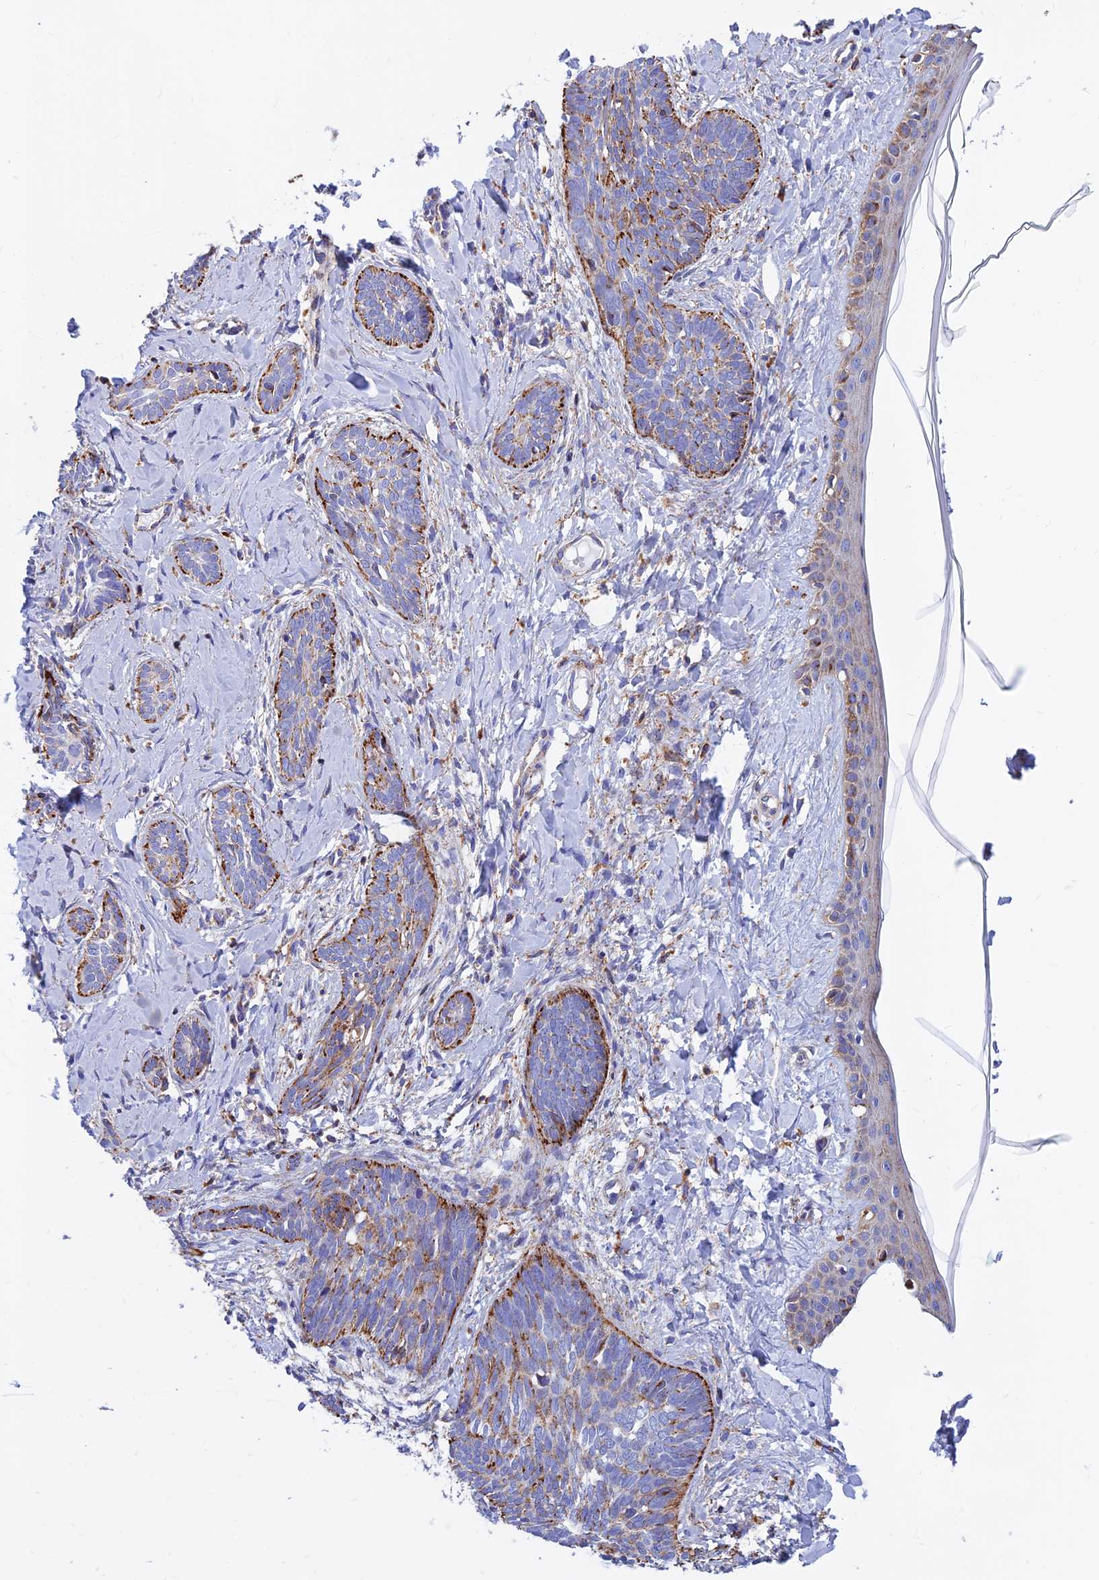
{"staining": {"intensity": "moderate", "quantity": "25%-75%", "location": "cytoplasmic/membranous"}, "tissue": "skin cancer", "cell_type": "Tumor cells", "image_type": "cancer", "snomed": [{"axis": "morphology", "description": "Basal cell carcinoma"}, {"axis": "topography", "description": "Skin"}], "caption": "Skin basal cell carcinoma stained for a protein shows moderate cytoplasmic/membranous positivity in tumor cells.", "gene": "SPNS1", "patient": {"sex": "female", "age": 81}}